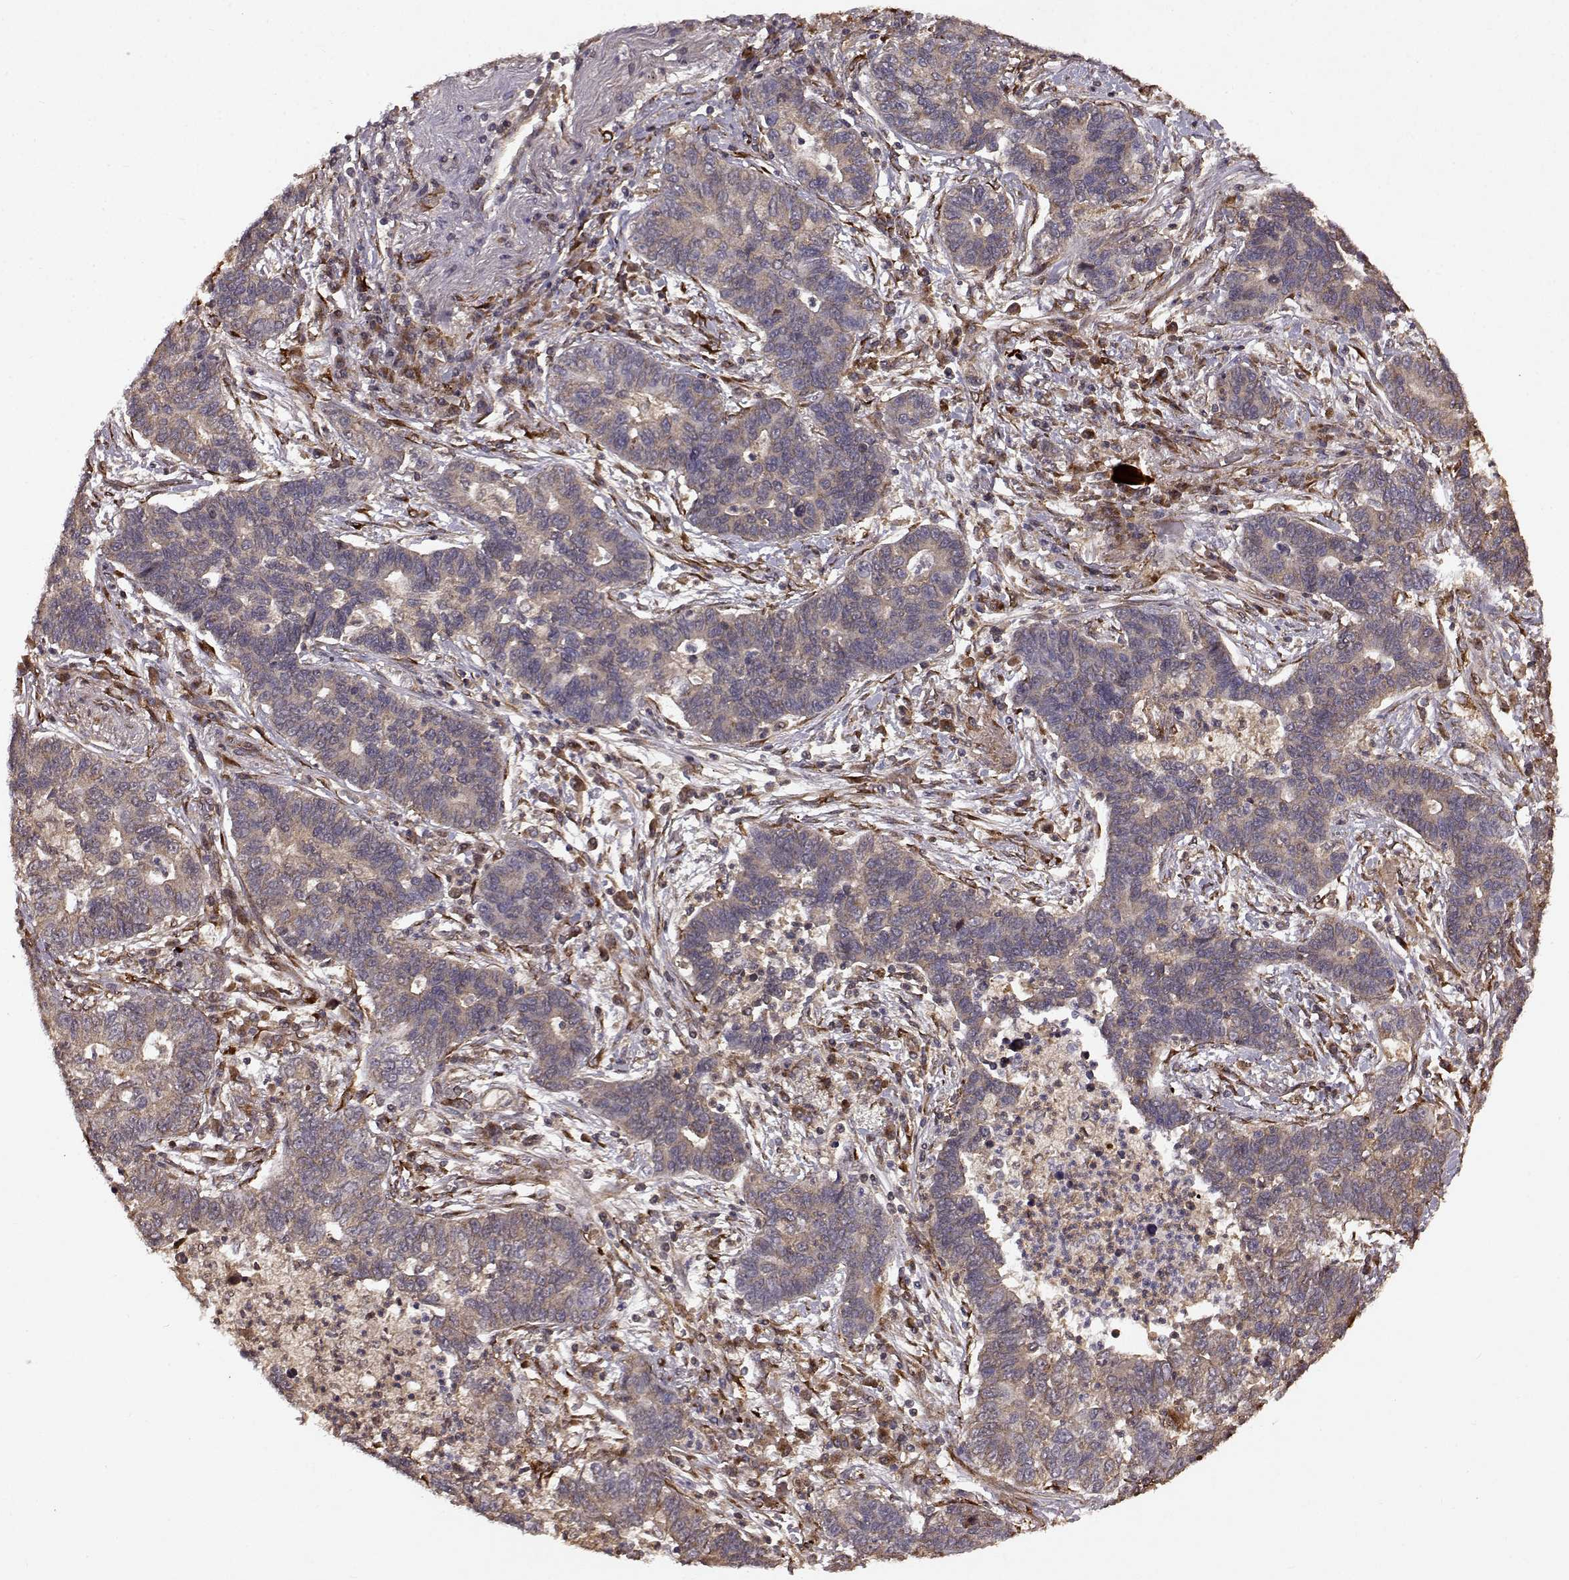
{"staining": {"intensity": "weak", "quantity": "25%-75%", "location": "cytoplasmic/membranous"}, "tissue": "lung cancer", "cell_type": "Tumor cells", "image_type": "cancer", "snomed": [{"axis": "morphology", "description": "Adenocarcinoma, NOS"}, {"axis": "topography", "description": "Lung"}], "caption": "The photomicrograph demonstrates a brown stain indicating the presence of a protein in the cytoplasmic/membranous of tumor cells in lung adenocarcinoma.", "gene": "FSTL1", "patient": {"sex": "female", "age": 57}}